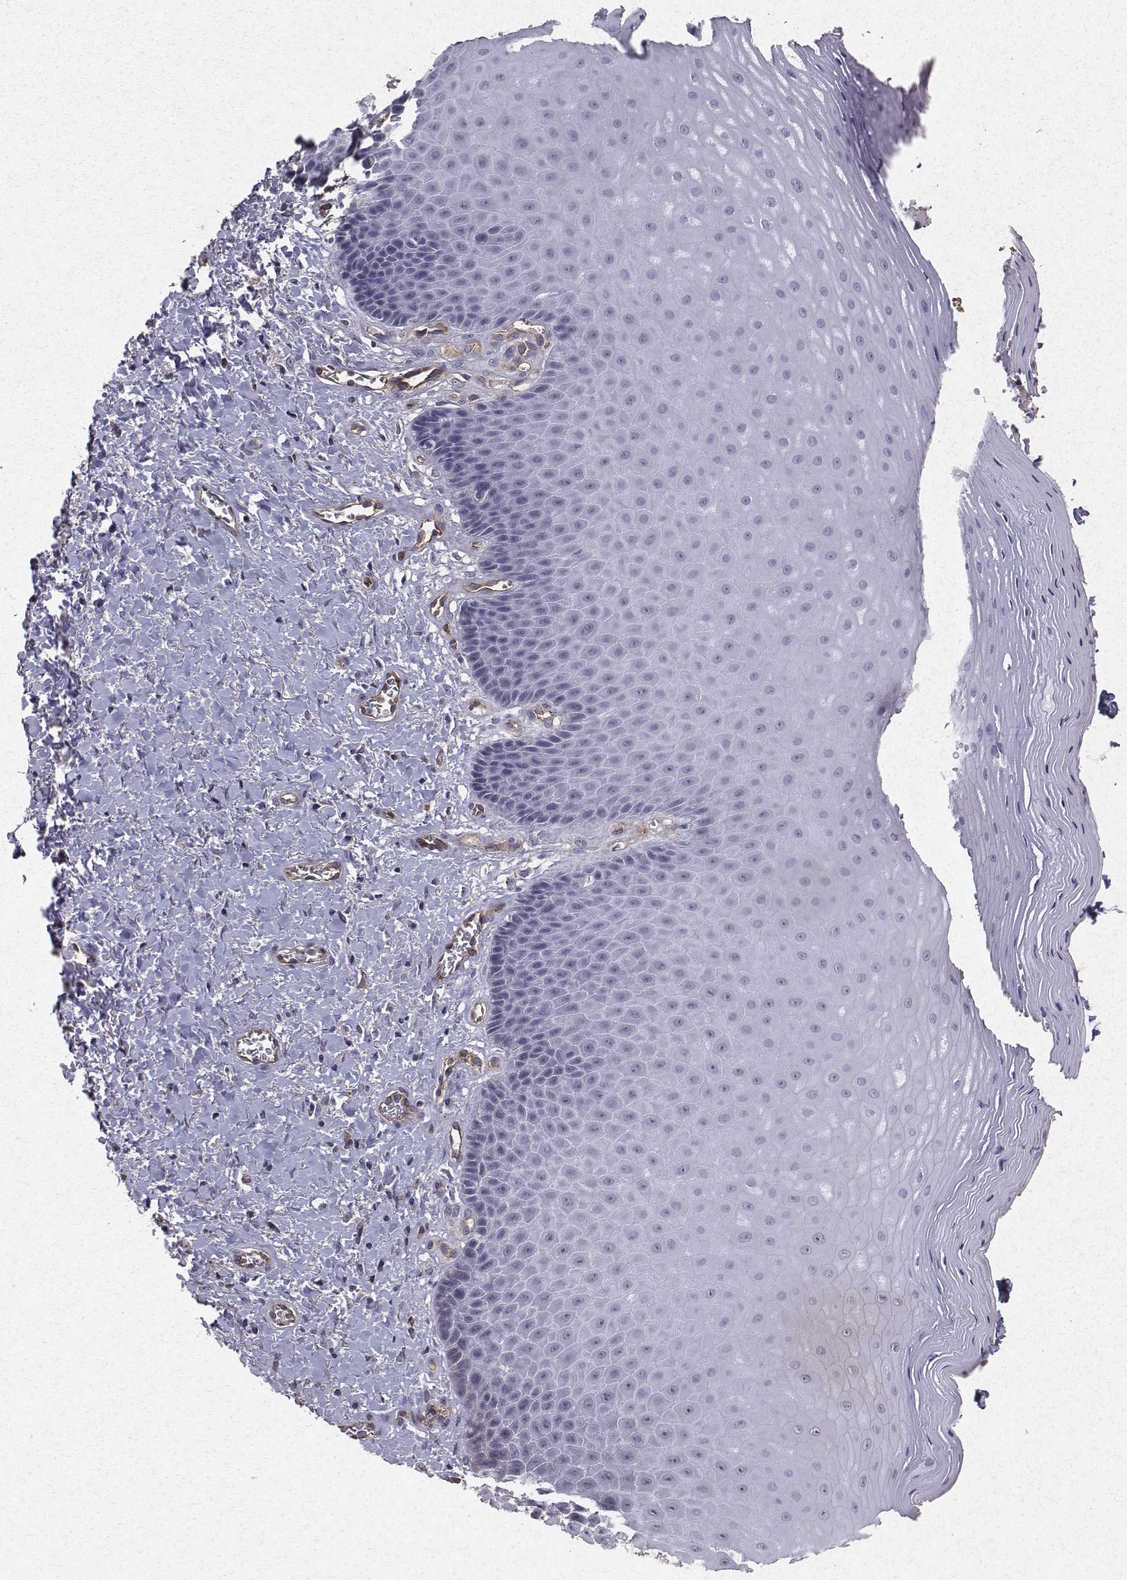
{"staining": {"intensity": "negative", "quantity": "none", "location": "none"}, "tissue": "vagina", "cell_type": "Squamous epithelial cells", "image_type": "normal", "snomed": [{"axis": "morphology", "description": "Normal tissue, NOS"}, {"axis": "topography", "description": "Vagina"}], "caption": "Image shows no significant protein expression in squamous epithelial cells of benign vagina.", "gene": "PTPRG", "patient": {"sex": "female", "age": 83}}